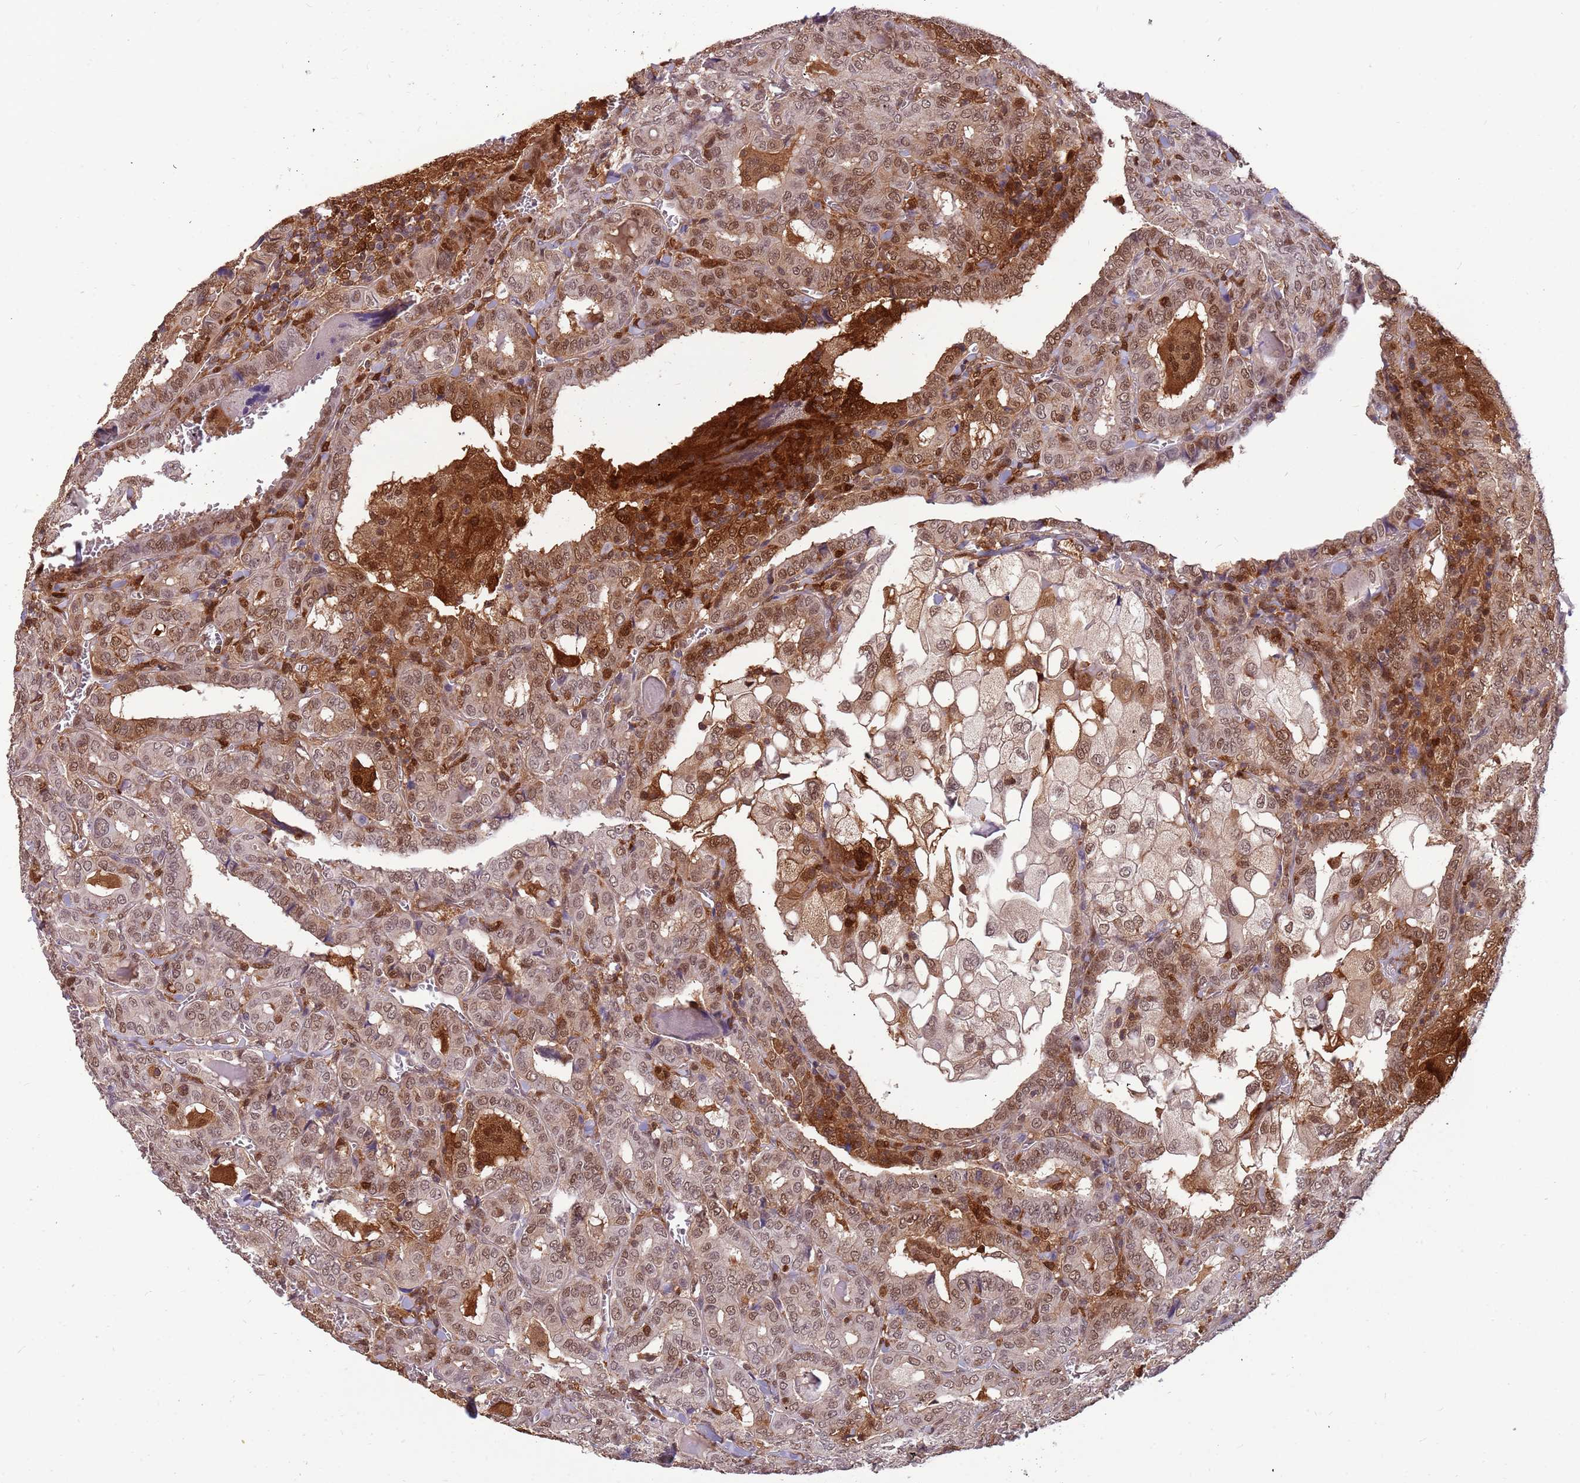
{"staining": {"intensity": "moderate", "quantity": ">75%", "location": "cytoplasmic/membranous,nuclear"}, "tissue": "thyroid cancer", "cell_type": "Tumor cells", "image_type": "cancer", "snomed": [{"axis": "morphology", "description": "Papillary adenocarcinoma, NOS"}, {"axis": "topography", "description": "Thyroid gland"}], "caption": "Moderate cytoplasmic/membranous and nuclear expression for a protein is present in about >75% of tumor cells of thyroid papillary adenocarcinoma using immunohistochemistry.", "gene": "GBP2", "patient": {"sex": "female", "age": 72}}